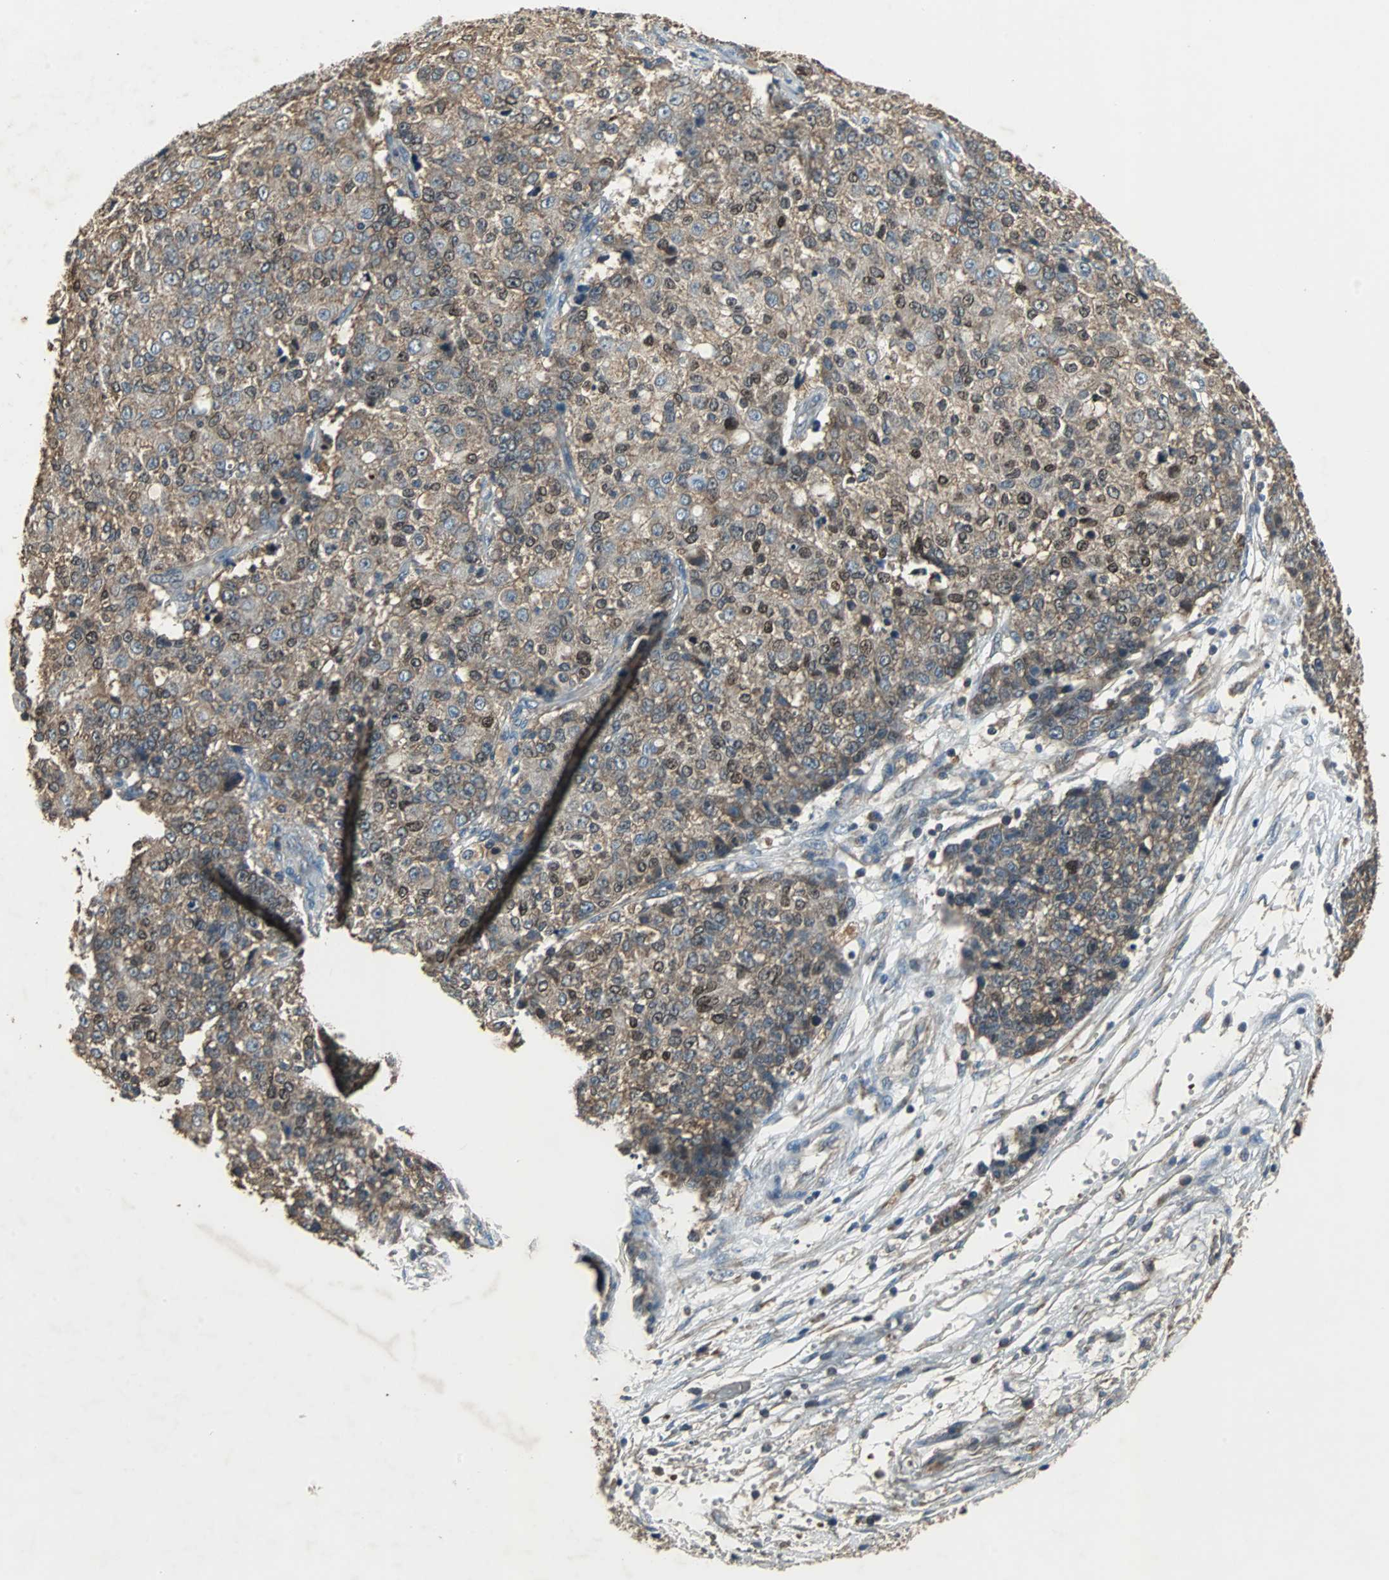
{"staining": {"intensity": "weak", "quantity": ">75%", "location": "cytoplasmic/membranous"}, "tissue": "ovarian cancer", "cell_type": "Tumor cells", "image_type": "cancer", "snomed": [{"axis": "morphology", "description": "Carcinoma, endometroid"}, {"axis": "topography", "description": "Ovary"}], "caption": "Immunohistochemistry (IHC) image of human ovarian cancer (endometroid carcinoma) stained for a protein (brown), which reveals low levels of weak cytoplasmic/membranous expression in about >75% of tumor cells.", "gene": "SOS1", "patient": {"sex": "female", "age": 42}}